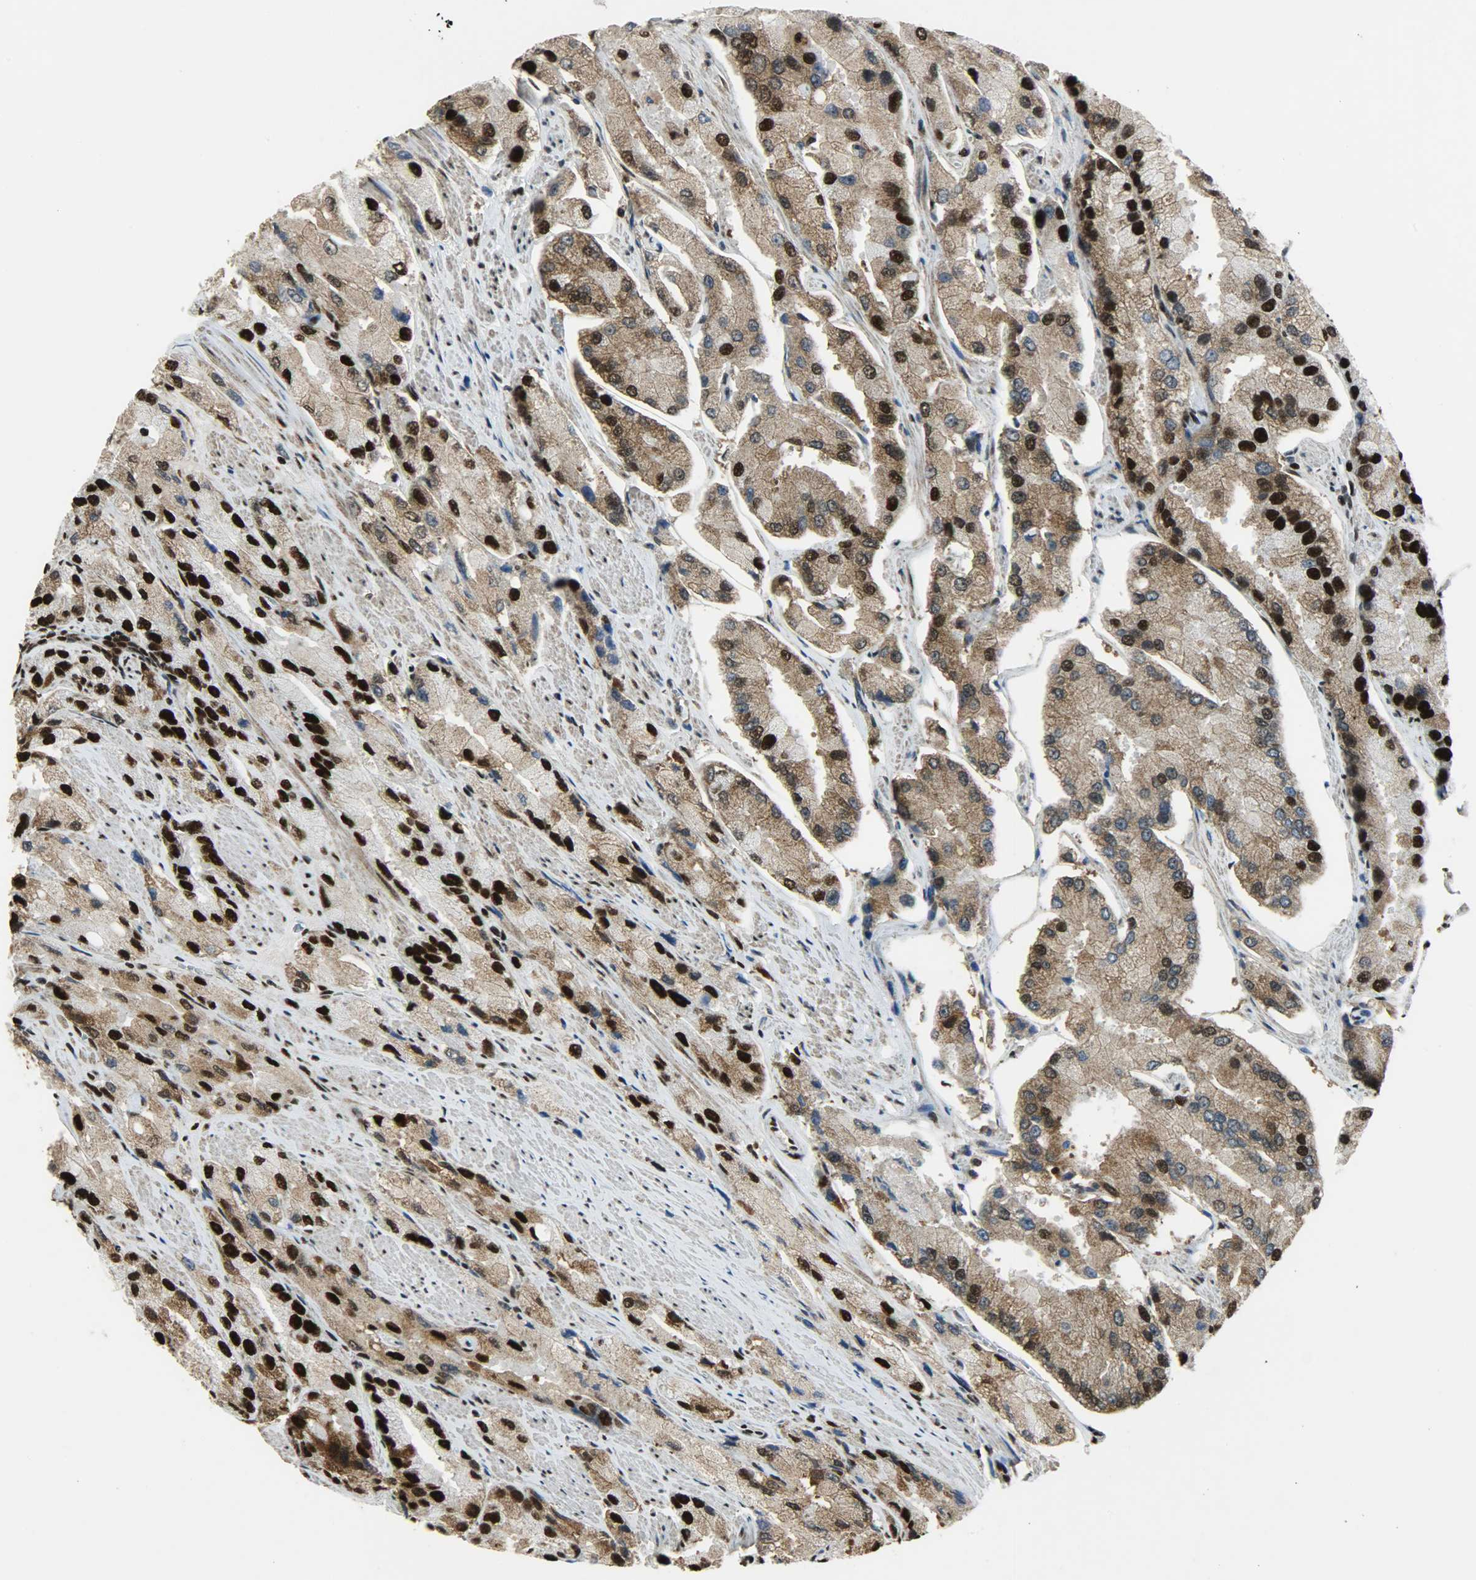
{"staining": {"intensity": "strong", "quantity": "25%-75%", "location": "cytoplasmic/membranous,nuclear"}, "tissue": "prostate cancer", "cell_type": "Tumor cells", "image_type": "cancer", "snomed": [{"axis": "morphology", "description": "Adenocarcinoma, High grade"}, {"axis": "topography", "description": "Prostate"}], "caption": "Prostate cancer (high-grade adenocarcinoma) stained with IHC exhibits strong cytoplasmic/membranous and nuclear expression in approximately 25%-75% of tumor cells.", "gene": "SSB", "patient": {"sex": "male", "age": 58}}